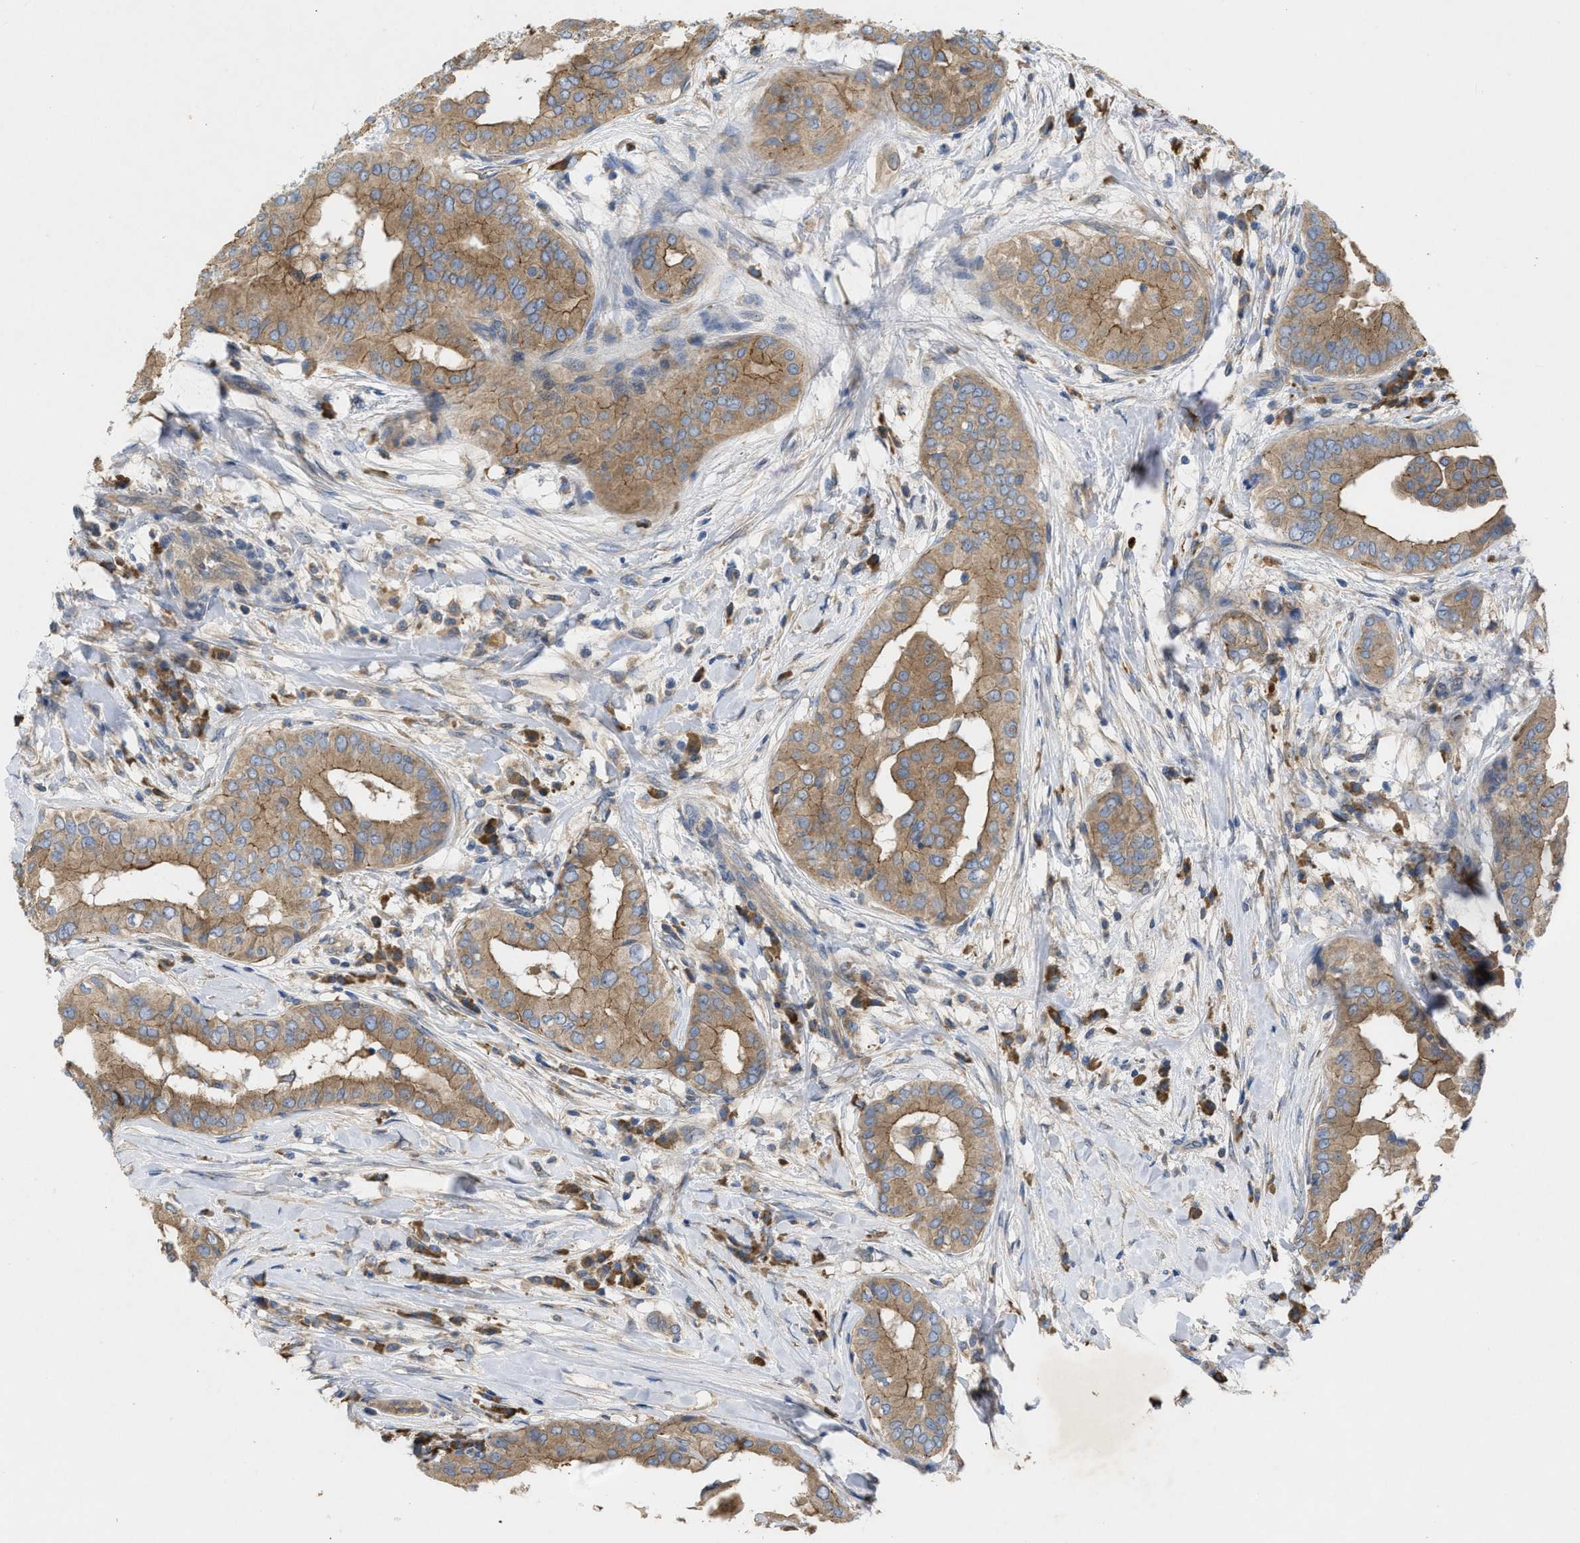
{"staining": {"intensity": "moderate", "quantity": ">75%", "location": "cytoplasmic/membranous"}, "tissue": "thyroid cancer", "cell_type": "Tumor cells", "image_type": "cancer", "snomed": [{"axis": "morphology", "description": "Papillary adenocarcinoma, NOS"}, {"axis": "topography", "description": "Thyroid gland"}], "caption": "IHC (DAB) staining of human thyroid papillary adenocarcinoma reveals moderate cytoplasmic/membranous protein expression in about >75% of tumor cells. Immunohistochemistry stains the protein of interest in brown and the nuclei are stained blue.", "gene": "TMEM131", "patient": {"sex": "male", "age": 33}}